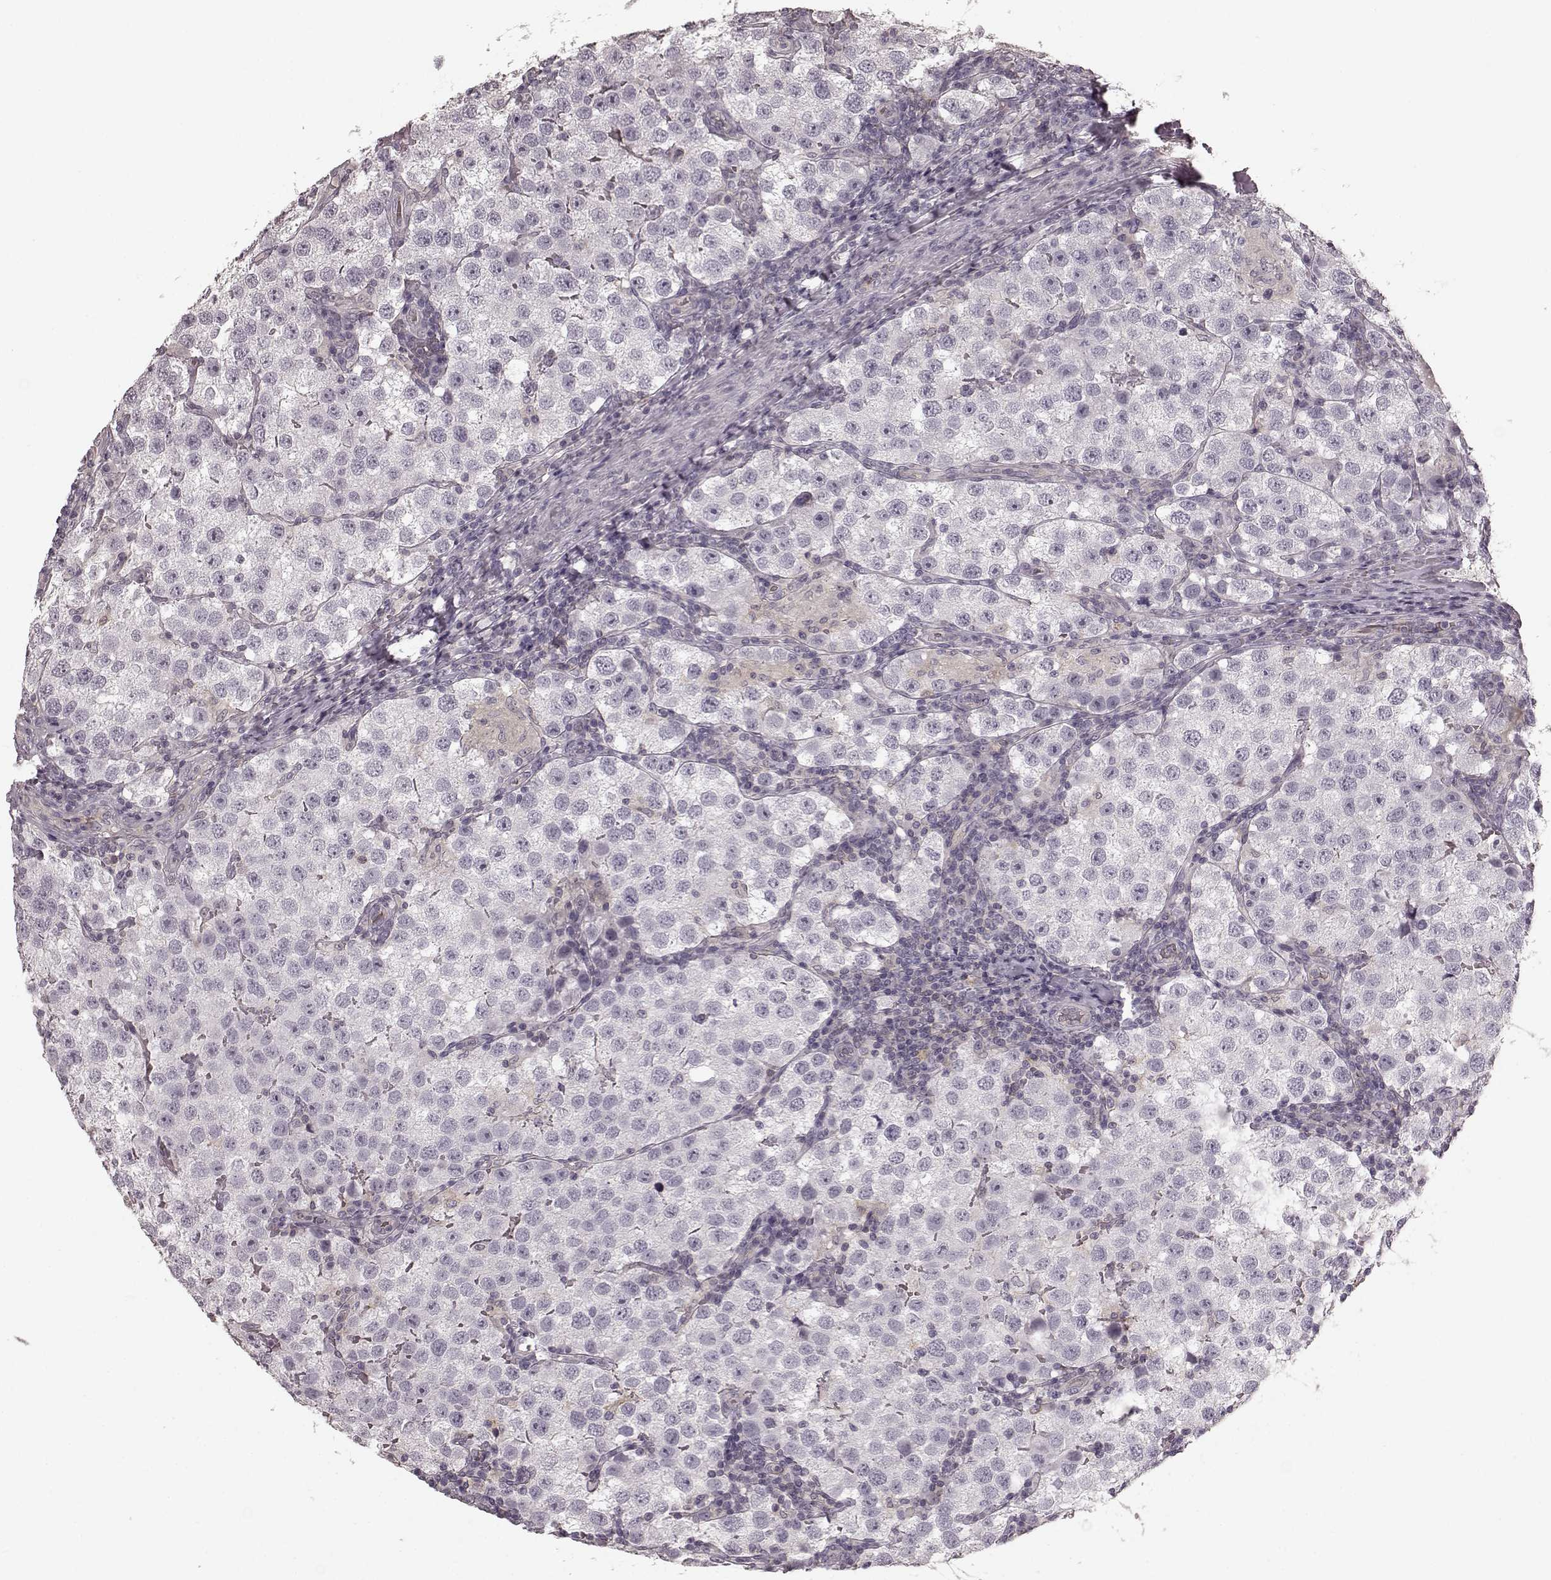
{"staining": {"intensity": "negative", "quantity": "none", "location": "none"}, "tissue": "testis cancer", "cell_type": "Tumor cells", "image_type": "cancer", "snomed": [{"axis": "morphology", "description": "Seminoma, NOS"}, {"axis": "topography", "description": "Testis"}], "caption": "This is an immunohistochemistry (IHC) histopathology image of testis cancer (seminoma). There is no positivity in tumor cells.", "gene": "PRKCE", "patient": {"sex": "male", "age": 37}}